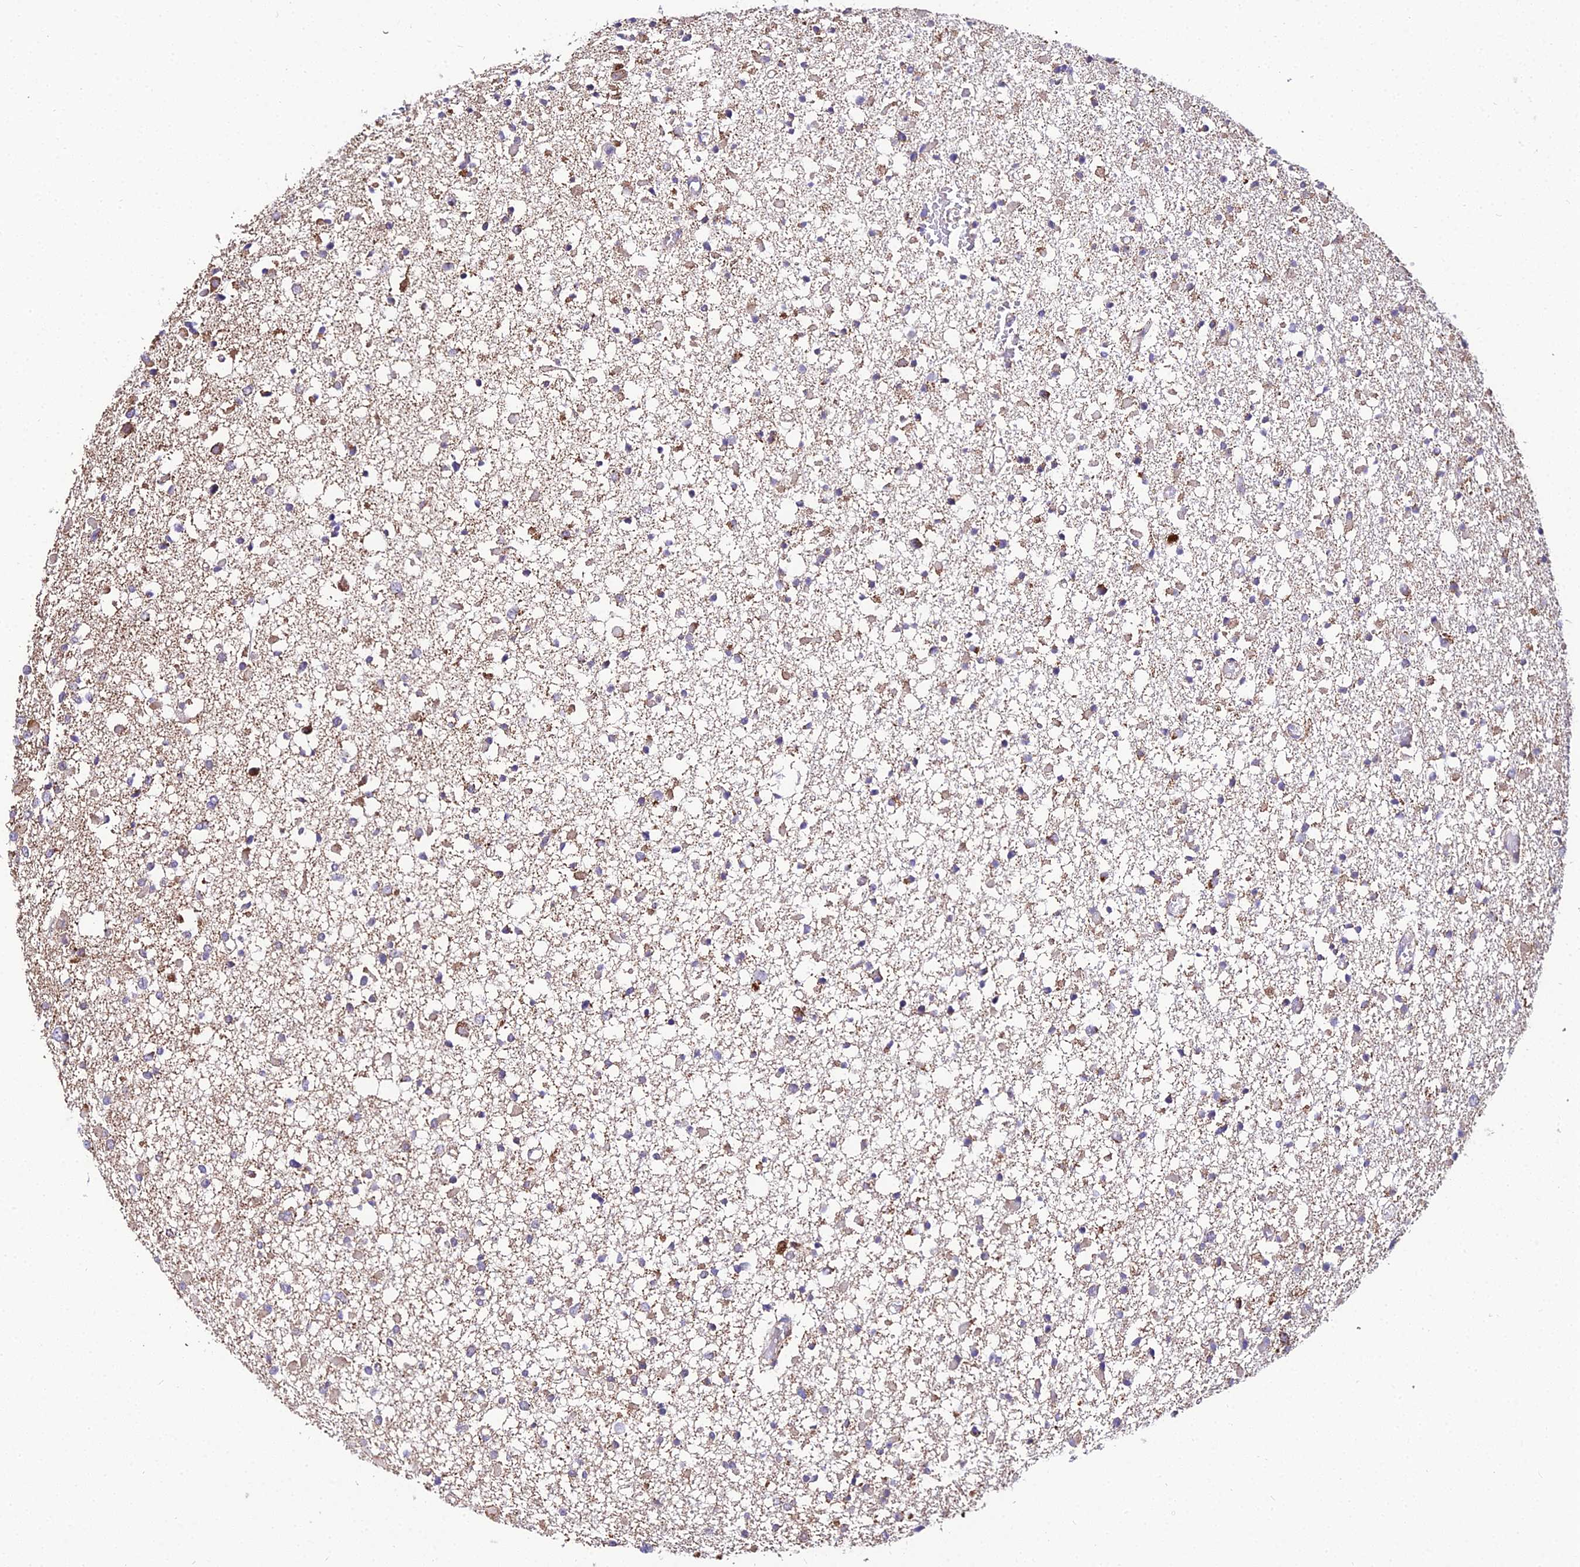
{"staining": {"intensity": "moderate", "quantity": "<25%", "location": "cytoplasmic/membranous"}, "tissue": "glioma", "cell_type": "Tumor cells", "image_type": "cancer", "snomed": [{"axis": "morphology", "description": "Glioma, malignant, Low grade"}, {"axis": "topography", "description": "Brain"}], "caption": "The immunohistochemical stain labels moderate cytoplasmic/membranous staining in tumor cells of glioma tissue.", "gene": "PSMD2", "patient": {"sex": "female", "age": 22}}